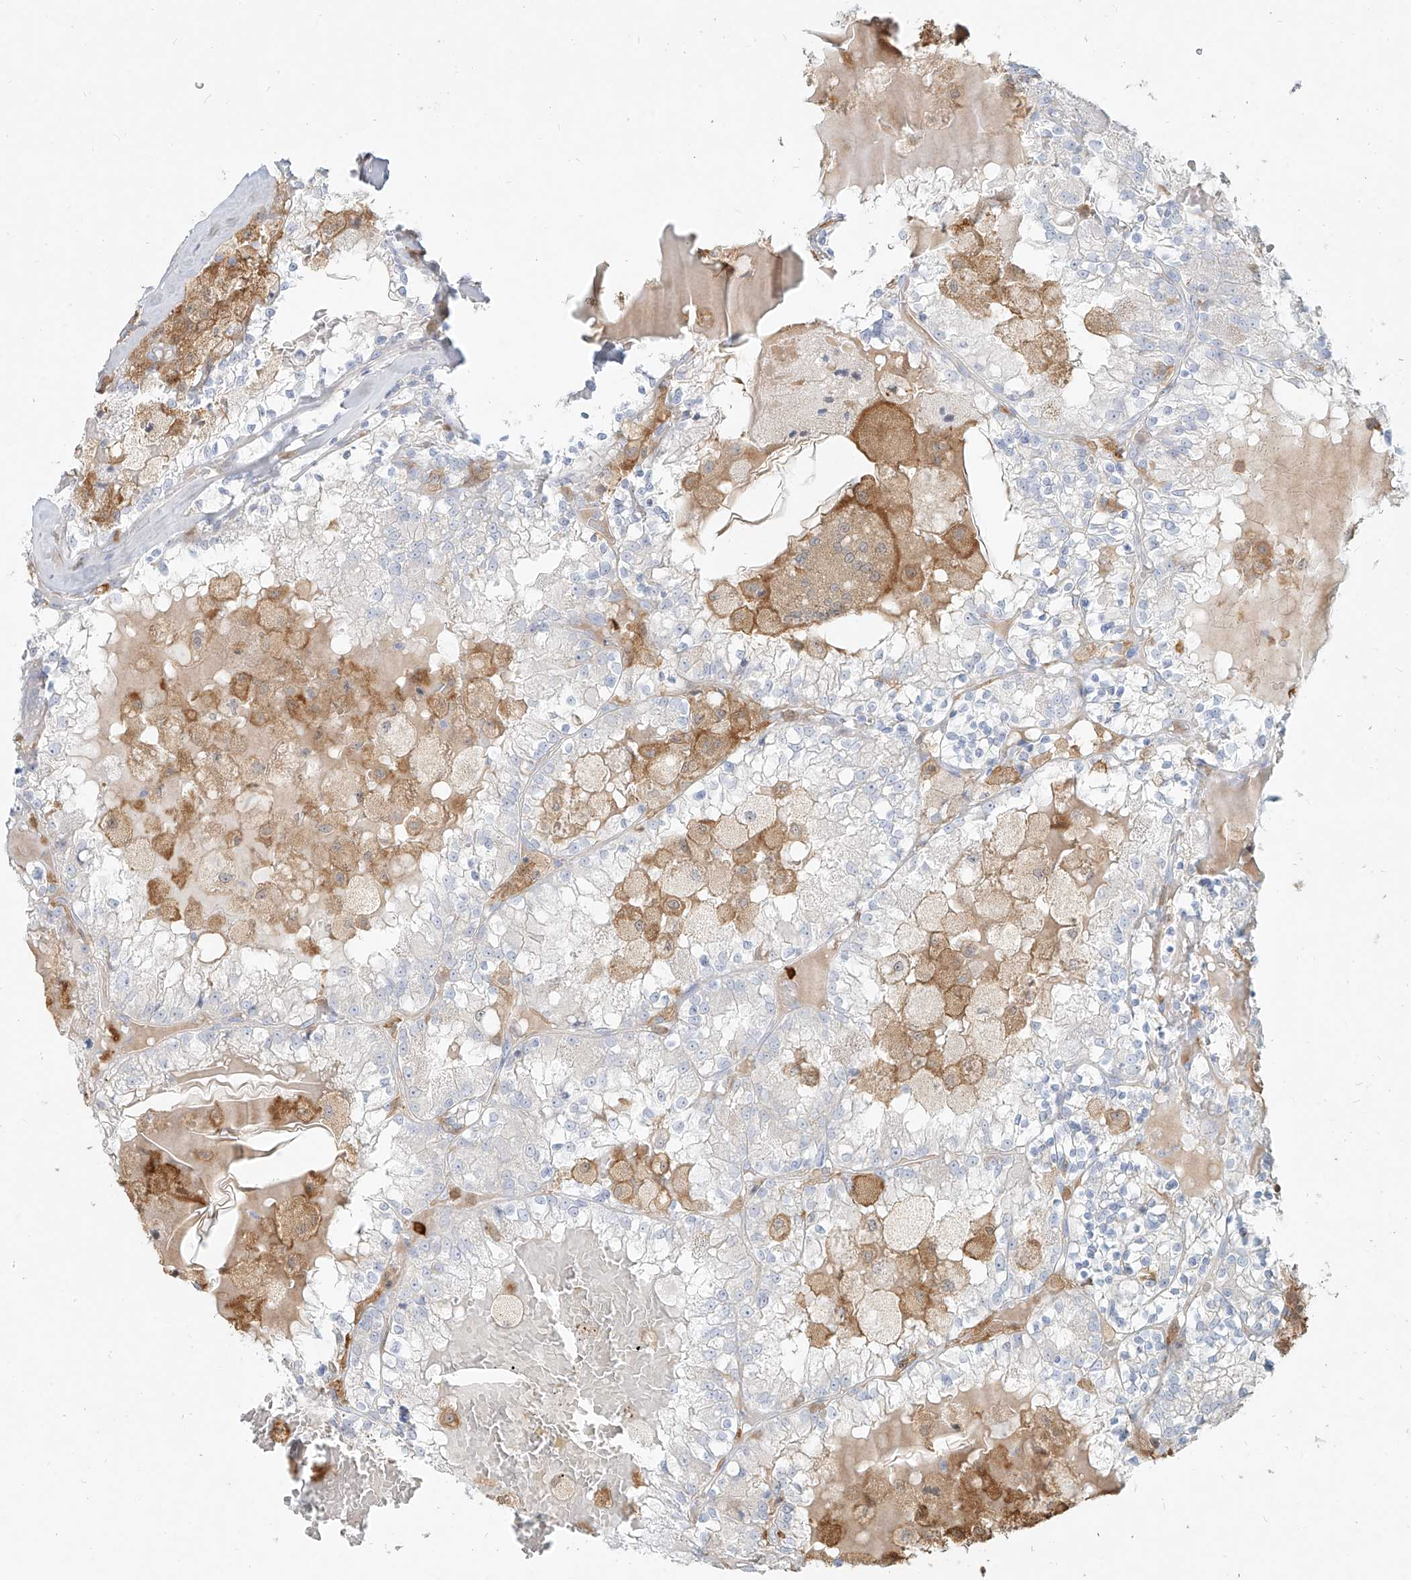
{"staining": {"intensity": "negative", "quantity": "none", "location": "none"}, "tissue": "renal cancer", "cell_type": "Tumor cells", "image_type": "cancer", "snomed": [{"axis": "morphology", "description": "Adenocarcinoma, NOS"}, {"axis": "topography", "description": "Kidney"}], "caption": "Immunohistochemical staining of human adenocarcinoma (renal) reveals no significant expression in tumor cells.", "gene": "PGD", "patient": {"sex": "female", "age": 56}}